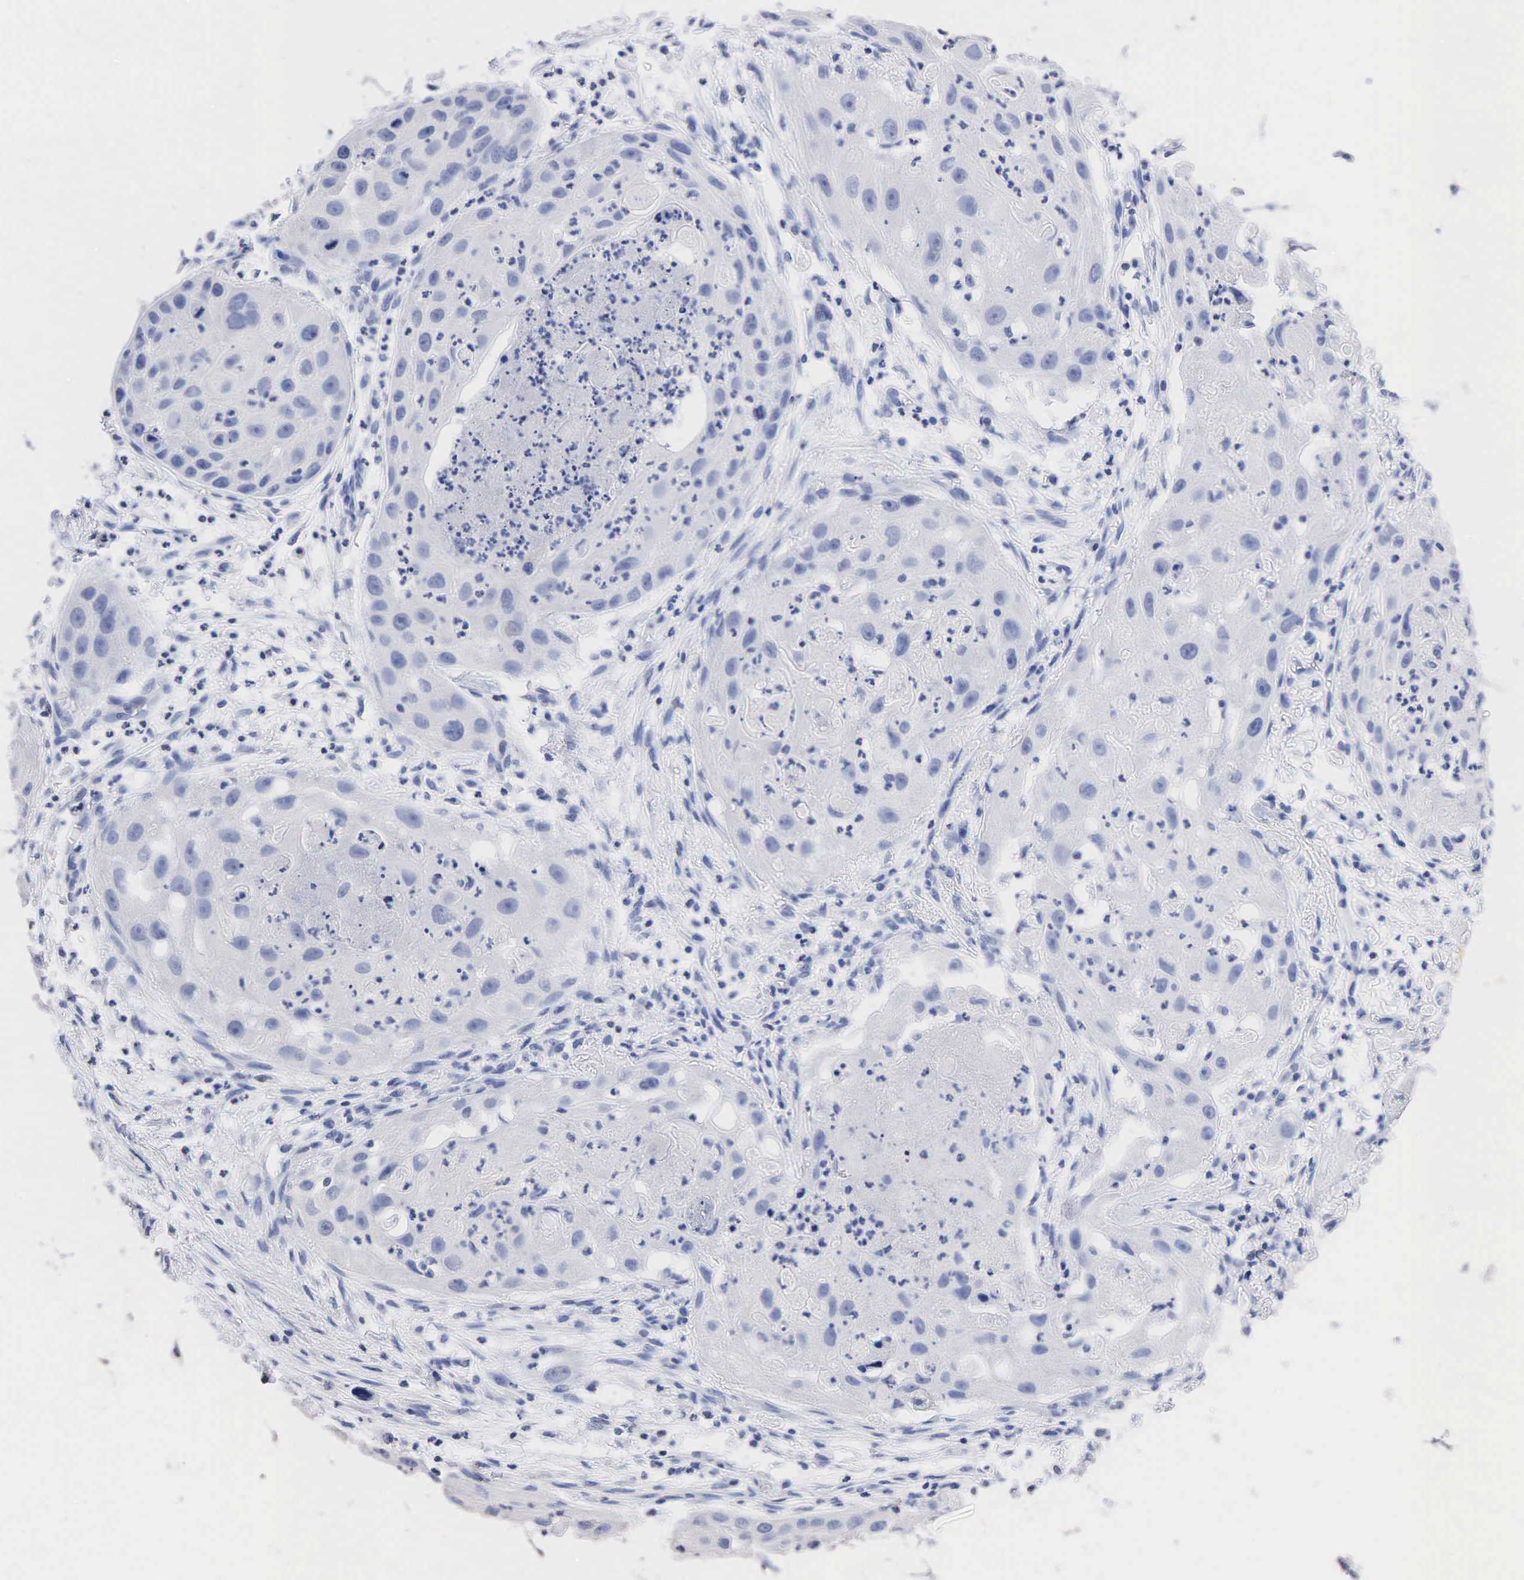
{"staining": {"intensity": "negative", "quantity": "none", "location": "none"}, "tissue": "head and neck cancer", "cell_type": "Tumor cells", "image_type": "cancer", "snomed": [{"axis": "morphology", "description": "Squamous cell carcinoma, NOS"}, {"axis": "topography", "description": "Head-Neck"}], "caption": "This is an immunohistochemistry (IHC) micrograph of human squamous cell carcinoma (head and neck). There is no positivity in tumor cells.", "gene": "SST", "patient": {"sex": "male", "age": 64}}